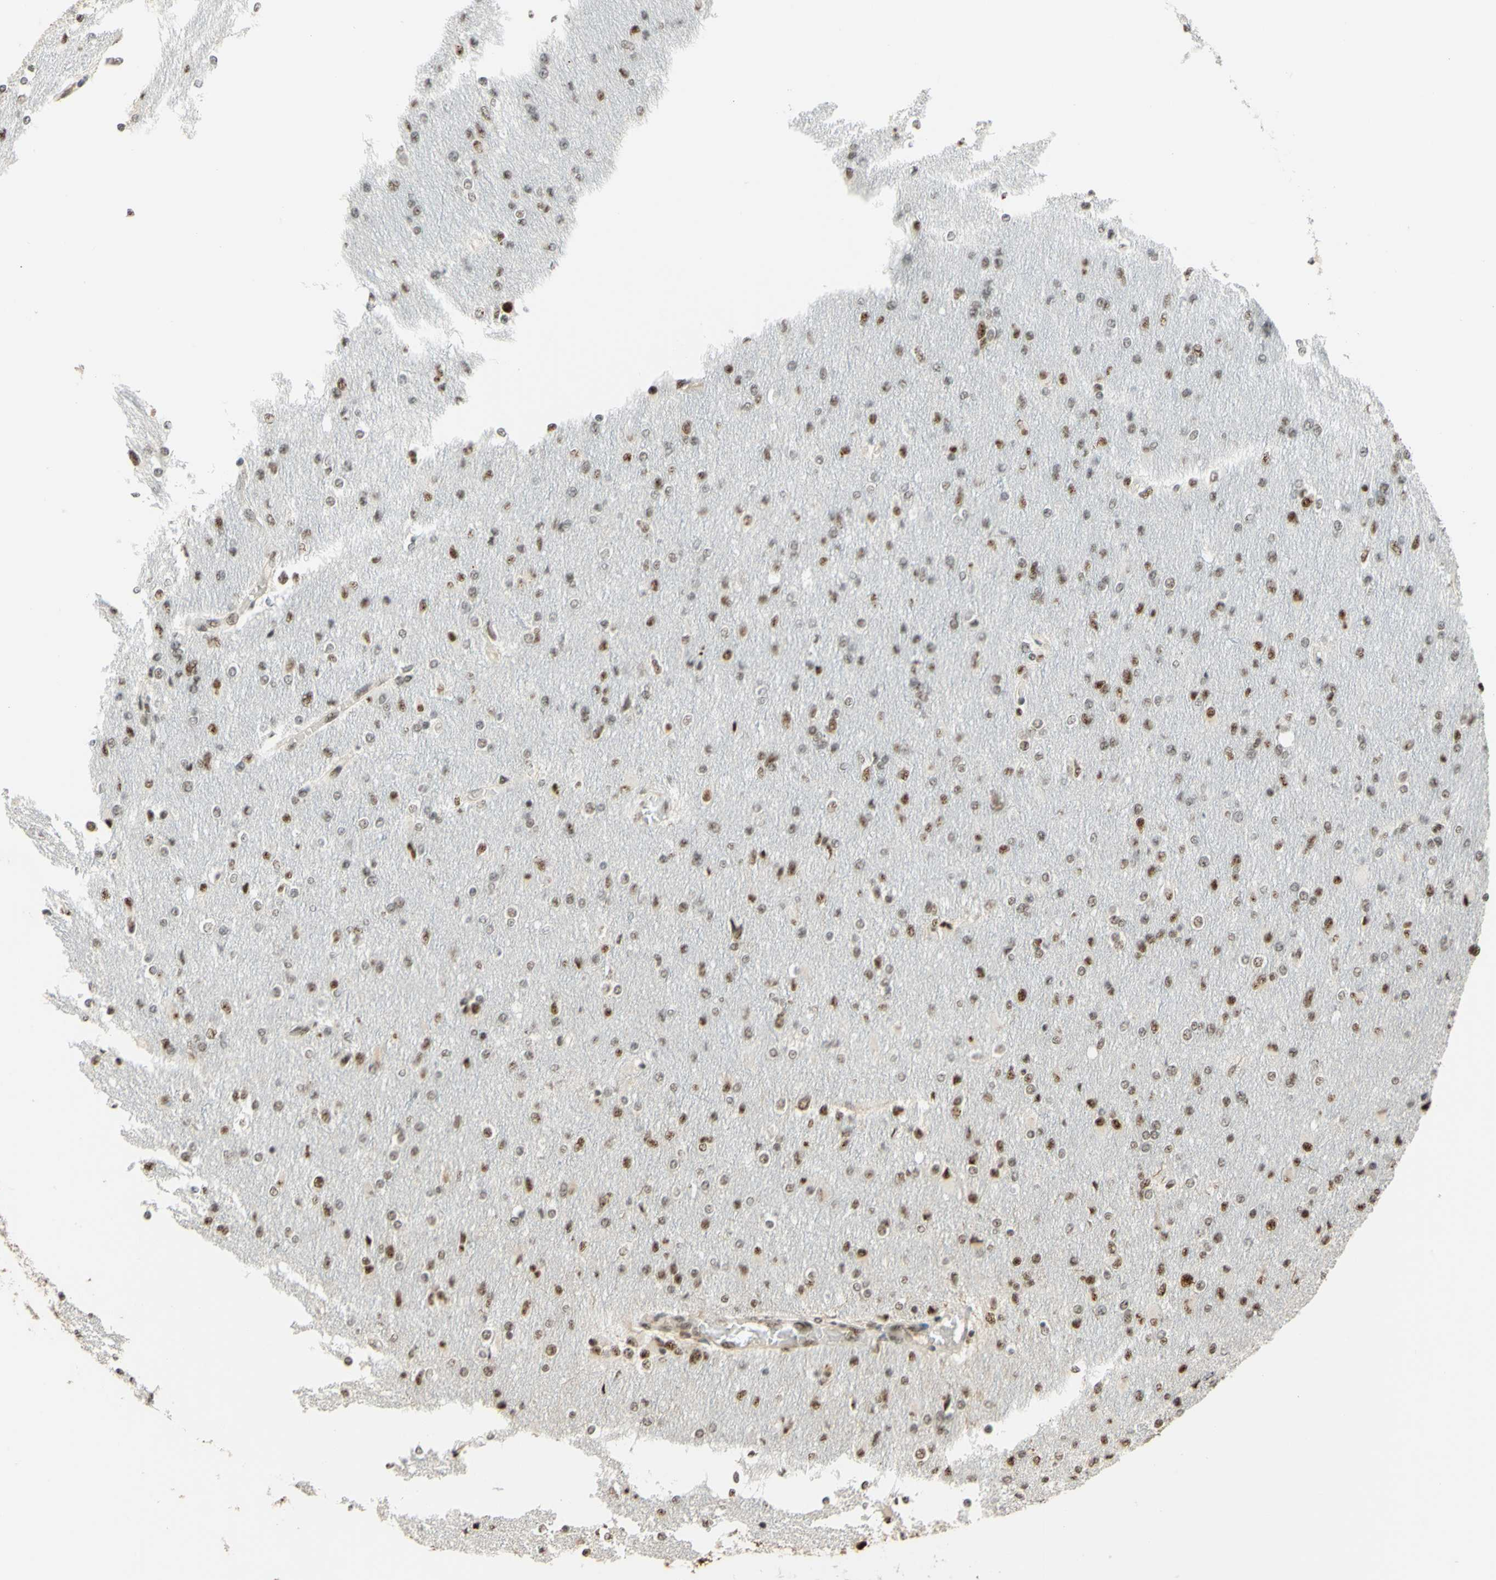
{"staining": {"intensity": "moderate", "quantity": "25%-75%", "location": "nuclear"}, "tissue": "glioma", "cell_type": "Tumor cells", "image_type": "cancer", "snomed": [{"axis": "morphology", "description": "Glioma, malignant, High grade"}, {"axis": "topography", "description": "Cerebral cortex"}], "caption": "Protein expression analysis of high-grade glioma (malignant) shows moderate nuclear positivity in about 25%-75% of tumor cells.", "gene": "SAP18", "patient": {"sex": "female", "age": 36}}